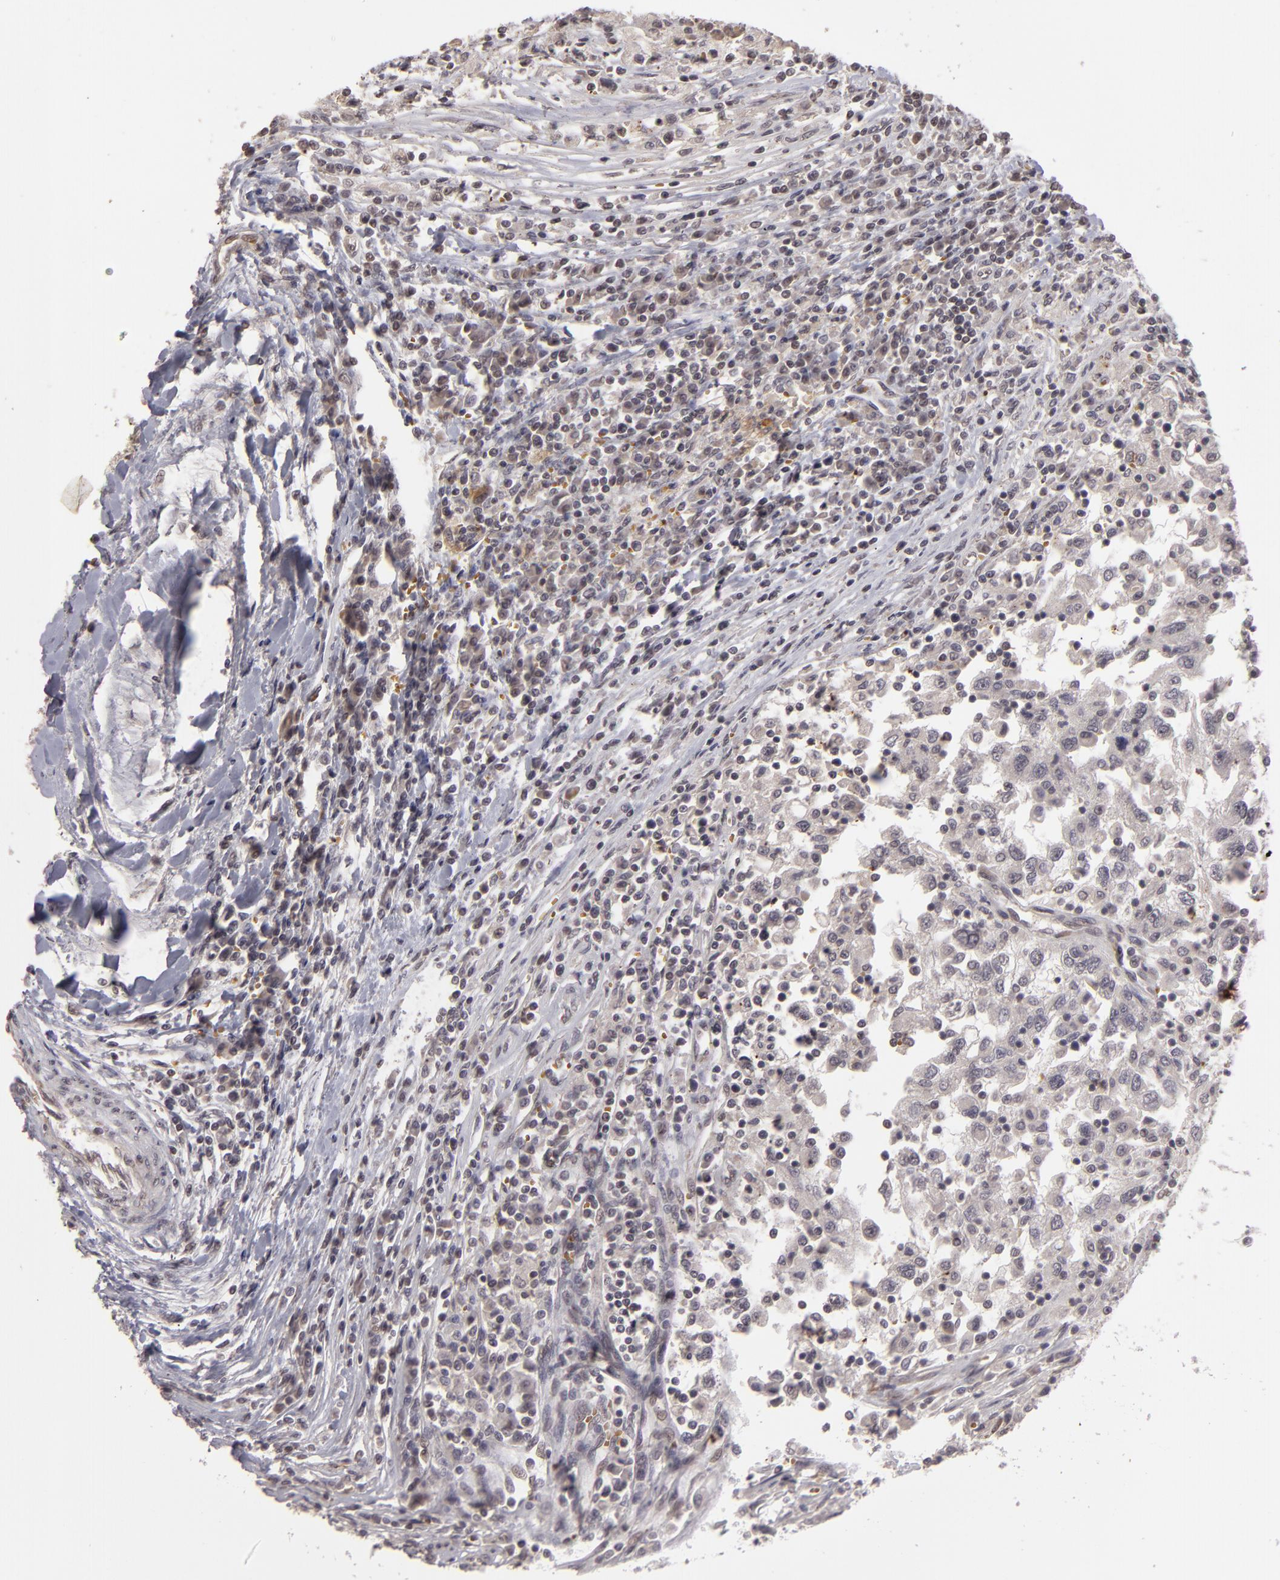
{"staining": {"intensity": "negative", "quantity": "none", "location": "none"}, "tissue": "renal cancer", "cell_type": "Tumor cells", "image_type": "cancer", "snomed": [{"axis": "morphology", "description": "Normal tissue, NOS"}, {"axis": "morphology", "description": "Adenocarcinoma, NOS"}, {"axis": "topography", "description": "Kidney"}], "caption": "The photomicrograph displays no staining of tumor cells in renal adenocarcinoma.", "gene": "DFFA", "patient": {"sex": "male", "age": 71}}